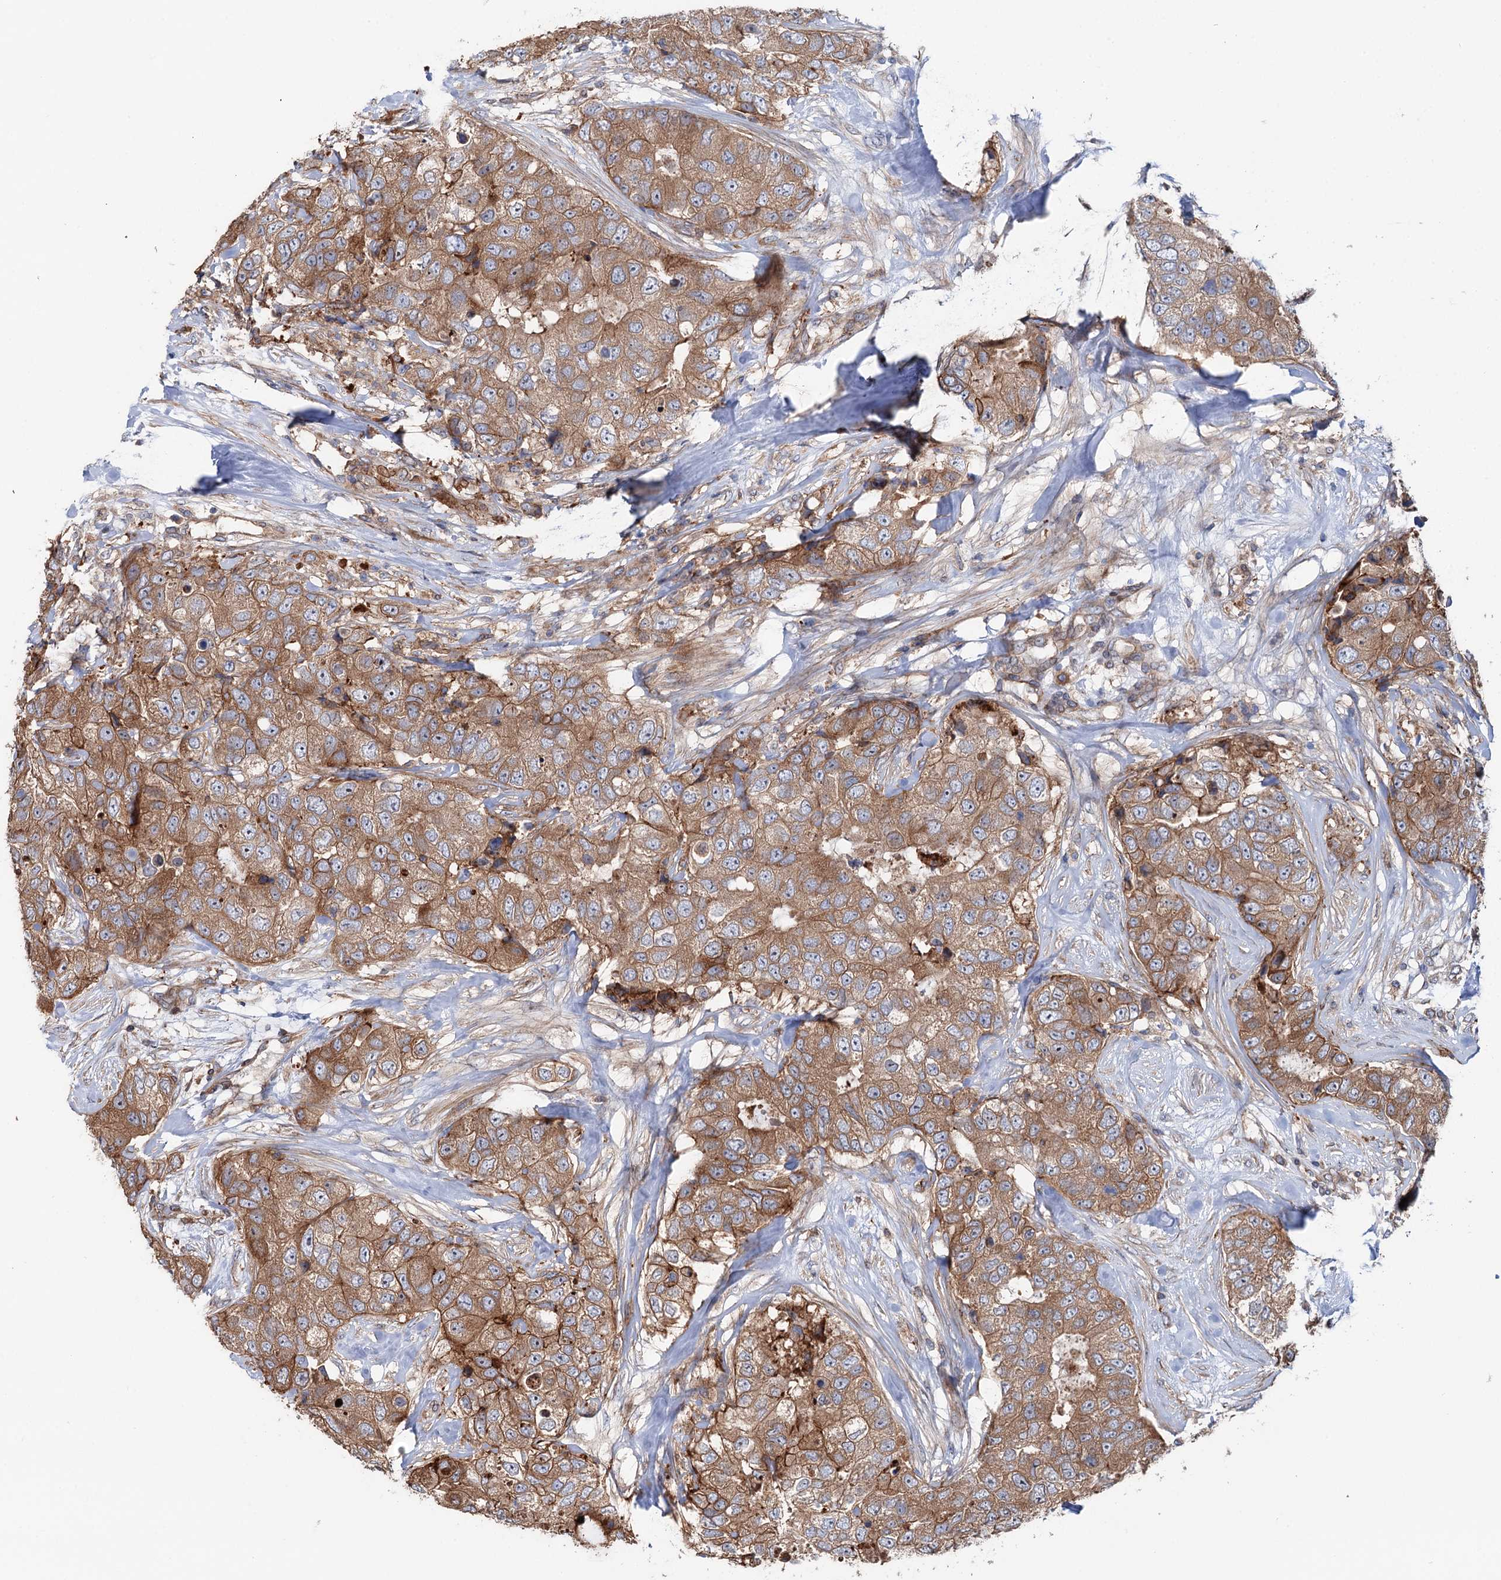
{"staining": {"intensity": "moderate", "quantity": ">75%", "location": "cytoplasmic/membranous"}, "tissue": "breast cancer", "cell_type": "Tumor cells", "image_type": "cancer", "snomed": [{"axis": "morphology", "description": "Duct carcinoma"}, {"axis": "topography", "description": "Breast"}], "caption": "Immunohistochemical staining of human infiltrating ductal carcinoma (breast) shows medium levels of moderate cytoplasmic/membranous protein staining in approximately >75% of tumor cells. The protein of interest is shown in brown color, while the nuclei are stained blue.", "gene": "PTDSS2", "patient": {"sex": "female", "age": 62}}